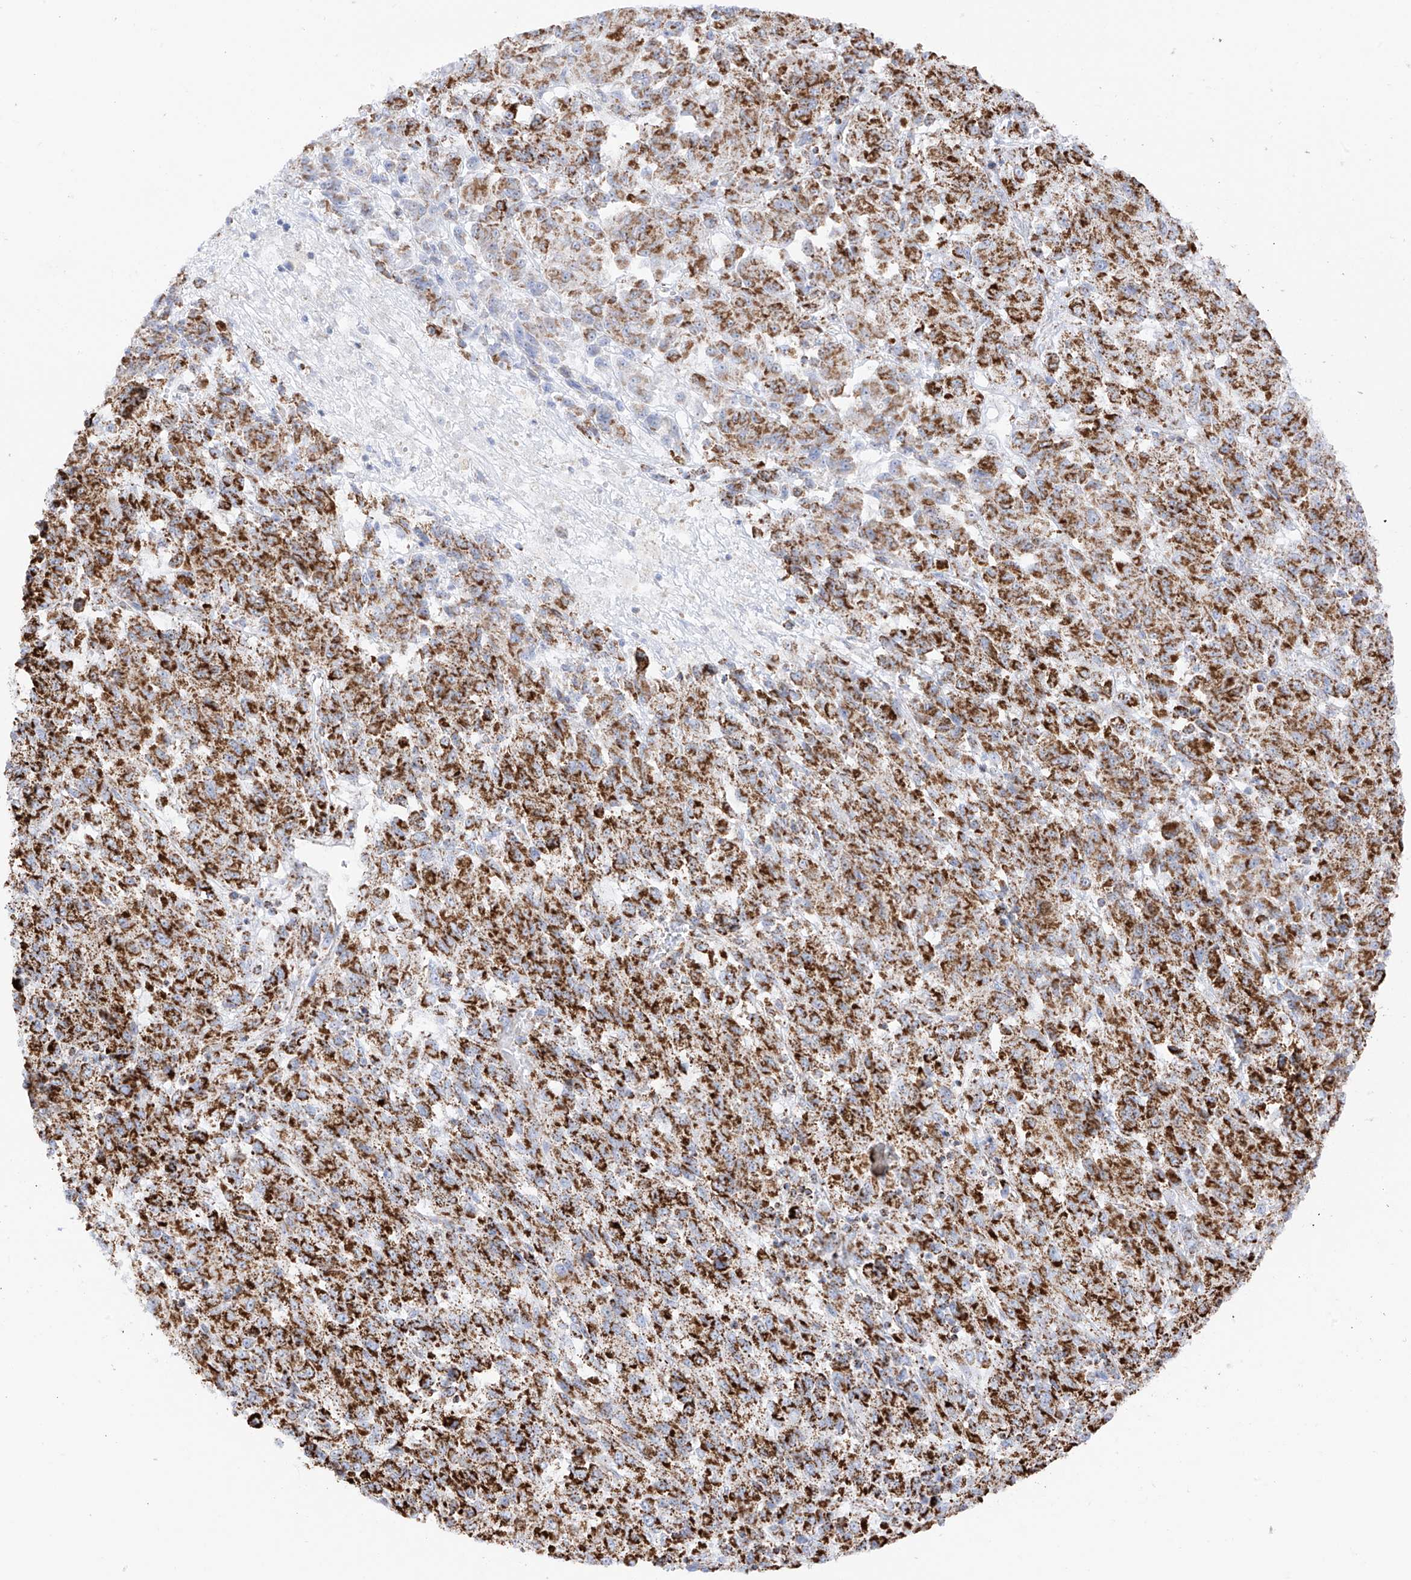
{"staining": {"intensity": "strong", "quantity": ">75%", "location": "cytoplasmic/membranous"}, "tissue": "melanoma", "cell_type": "Tumor cells", "image_type": "cancer", "snomed": [{"axis": "morphology", "description": "Malignant melanoma, Metastatic site"}, {"axis": "topography", "description": "Lung"}], "caption": "IHC (DAB) staining of malignant melanoma (metastatic site) exhibits strong cytoplasmic/membranous protein staining in about >75% of tumor cells. The protein is shown in brown color, while the nuclei are stained blue.", "gene": "XKR3", "patient": {"sex": "male", "age": 64}}